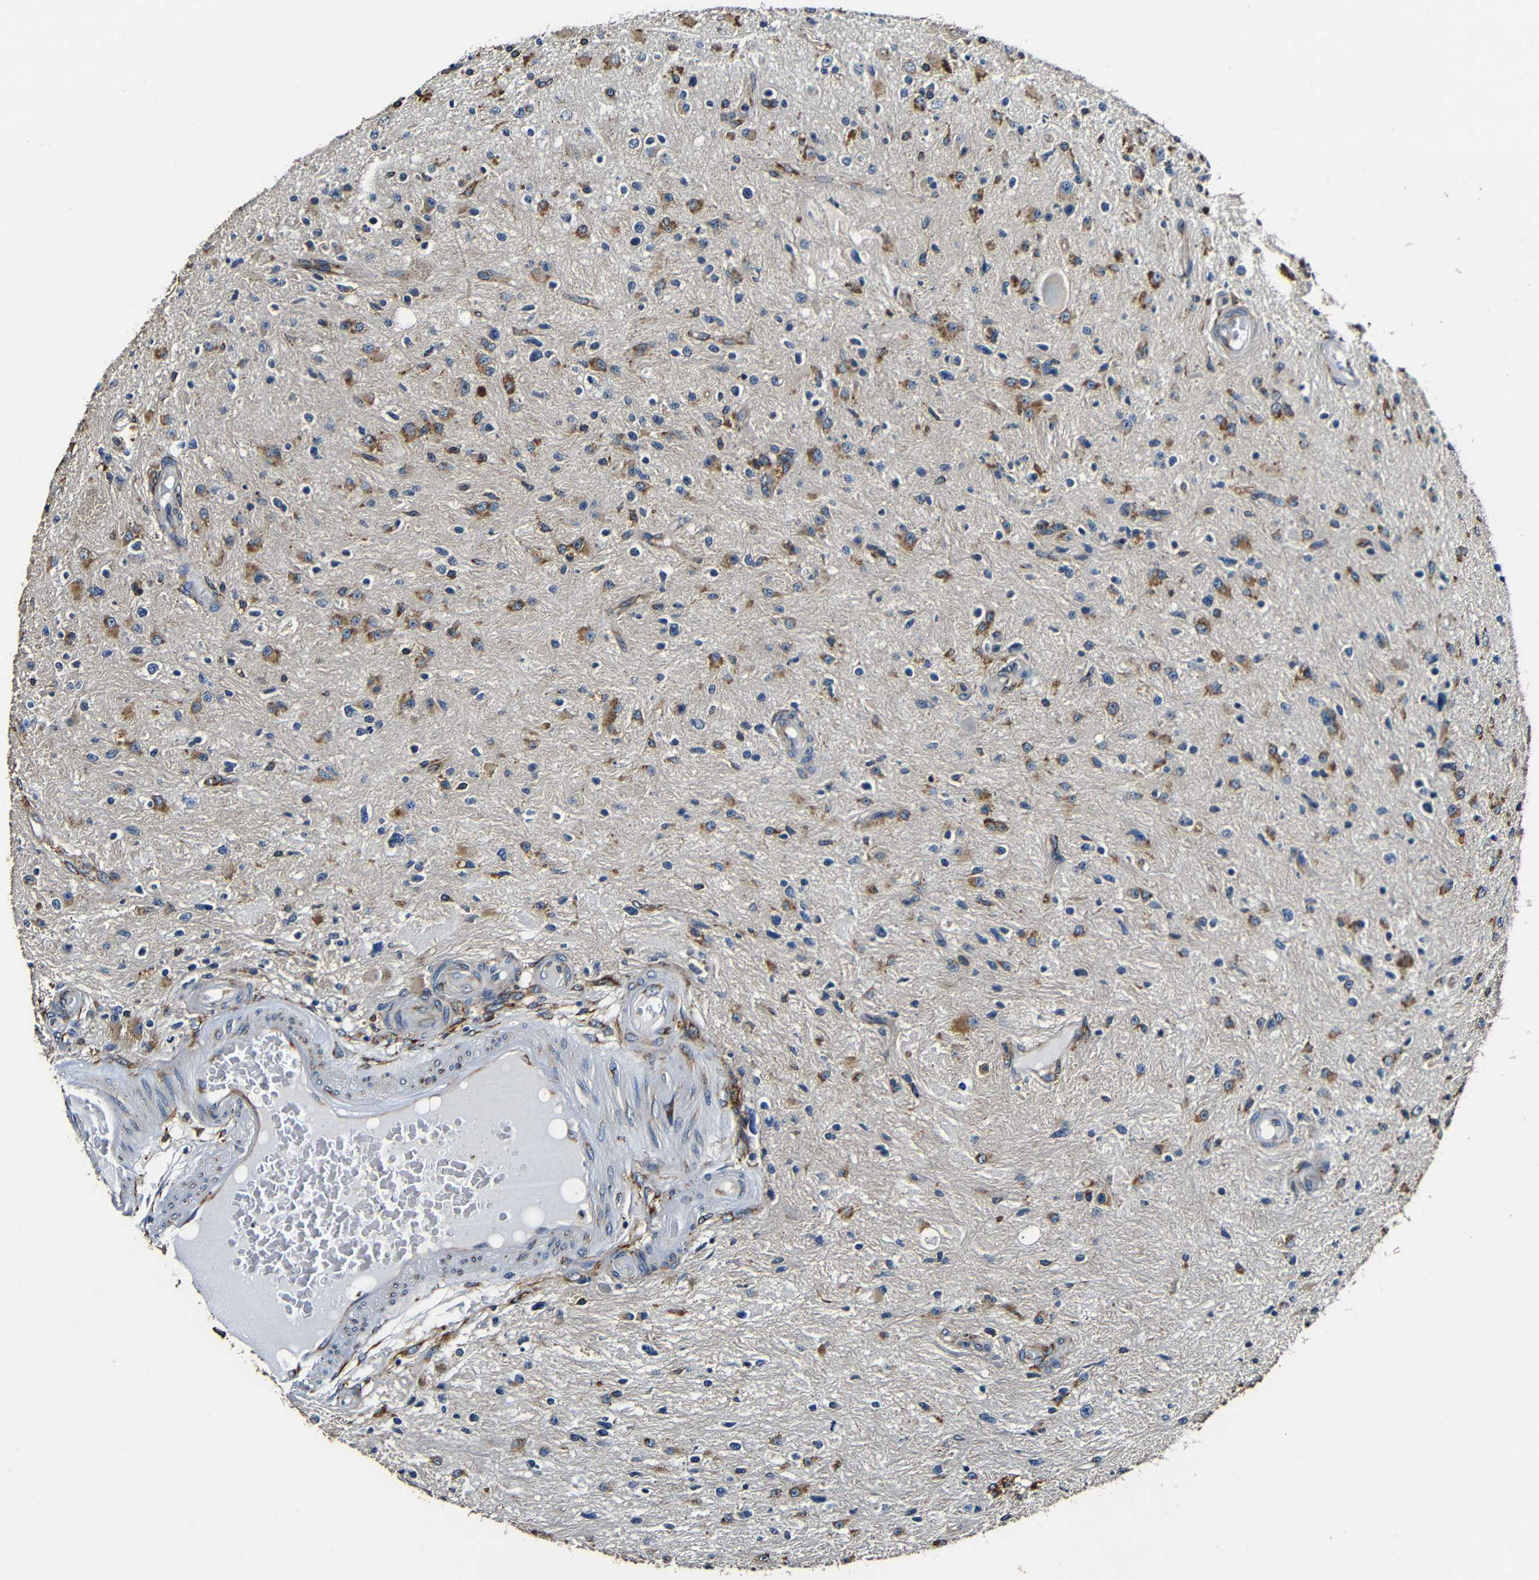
{"staining": {"intensity": "moderate", "quantity": "25%-75%", "location": "cytoplasmic/membranous"}, "tissue": "glioma", "cell_type": "Tumor cells", "image_type": "cancer", "snomed": [{"axis": "morphology", "description": "Glioma, malignant, High grade"}, {"axis": "topography", "description": "Brain"}], "caption": "Protein staining reveals moderate cytoplasmic/membranous expression in approximately 25%-75% of tumor cells in malignant glioma (high-grade).", "gene": "RRBP1", "patient": {"sex": "male", "age": 33}}